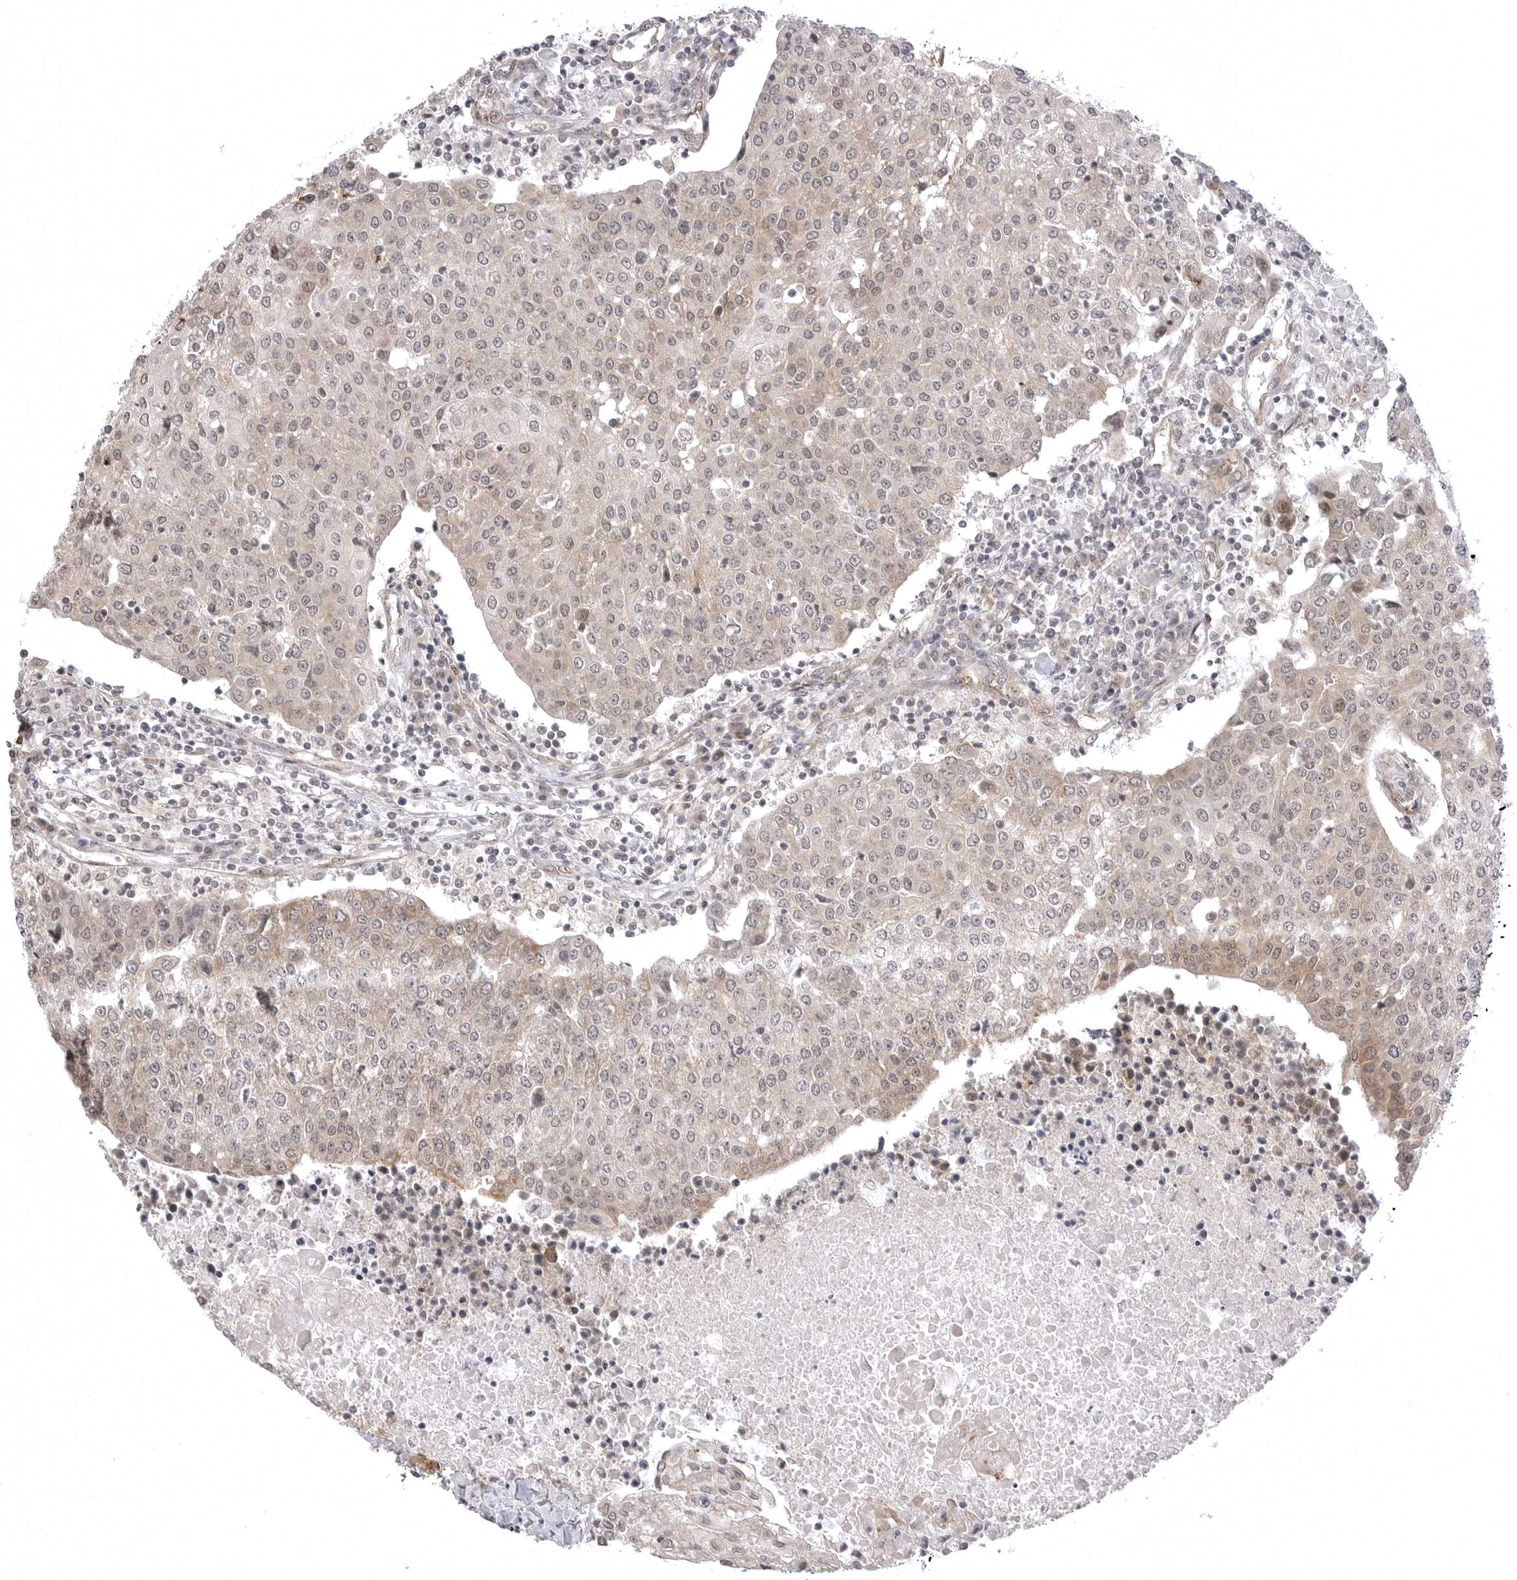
{"staining": {"intensity": "weak", "quantity": "<25%", "location": "cytoplasmic/membranous"}, "tissue": "urothelial cancer", "cell_type": "Tumor cells", "image_type": "cancer", "snomed": [{"axis": "morphology", "description": "Urothelial carcinoma, High grade"}, {"axis": "topography", "description": "Urinary bladder"}], "caption": "Immunohistochemistry (IHC) histopathology image of neoplastic tissue: urothelial cancer stained with DAB demonstrates no significant protein expression in tumor cells.", "gene": "SORBS1", "patient": {"sex": "female", "age": 85}}